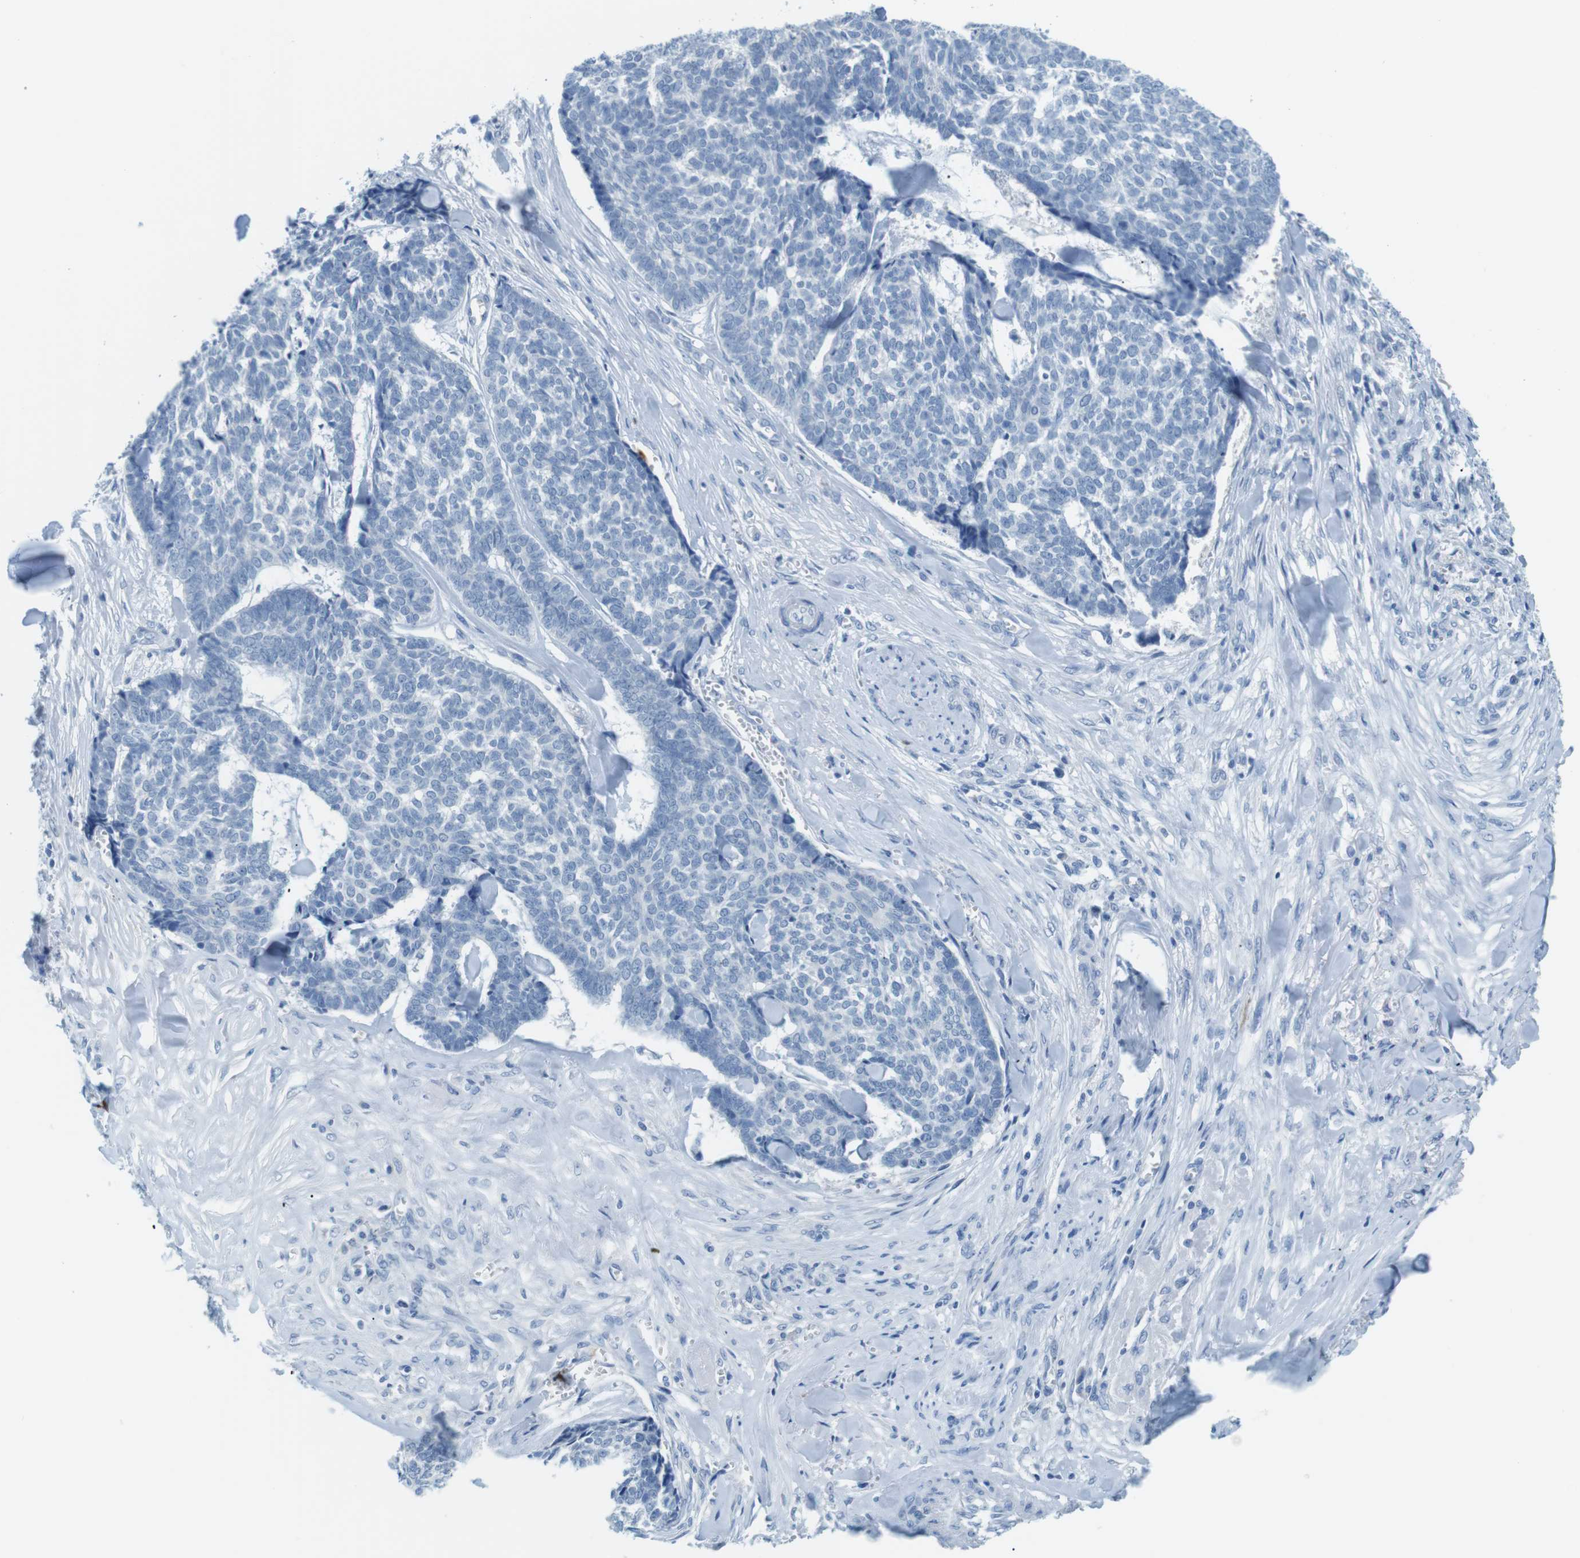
{"staining": {"intensity": "negative", "quantity": "none", "location": "none"}, "tissue": "skin cancer", "cell_type": "Tumor cells", "image_type": "cancer", "snomed": [{"axis": "morphology", "description": "Basal cell carcinoma"}, {"axis": "topography", "description": "Skin"}], "caption": "High magnification brightfield microscopy of basal cell carcinoma (skin) stained with DAB (3,3'-diaminobenzidine) (brown) and counterstained with hematoxylin (blue): tumor cells show no significant positivity.", "gene": "MCEMP1", "patient": {"sex": "male", "age": 84}}